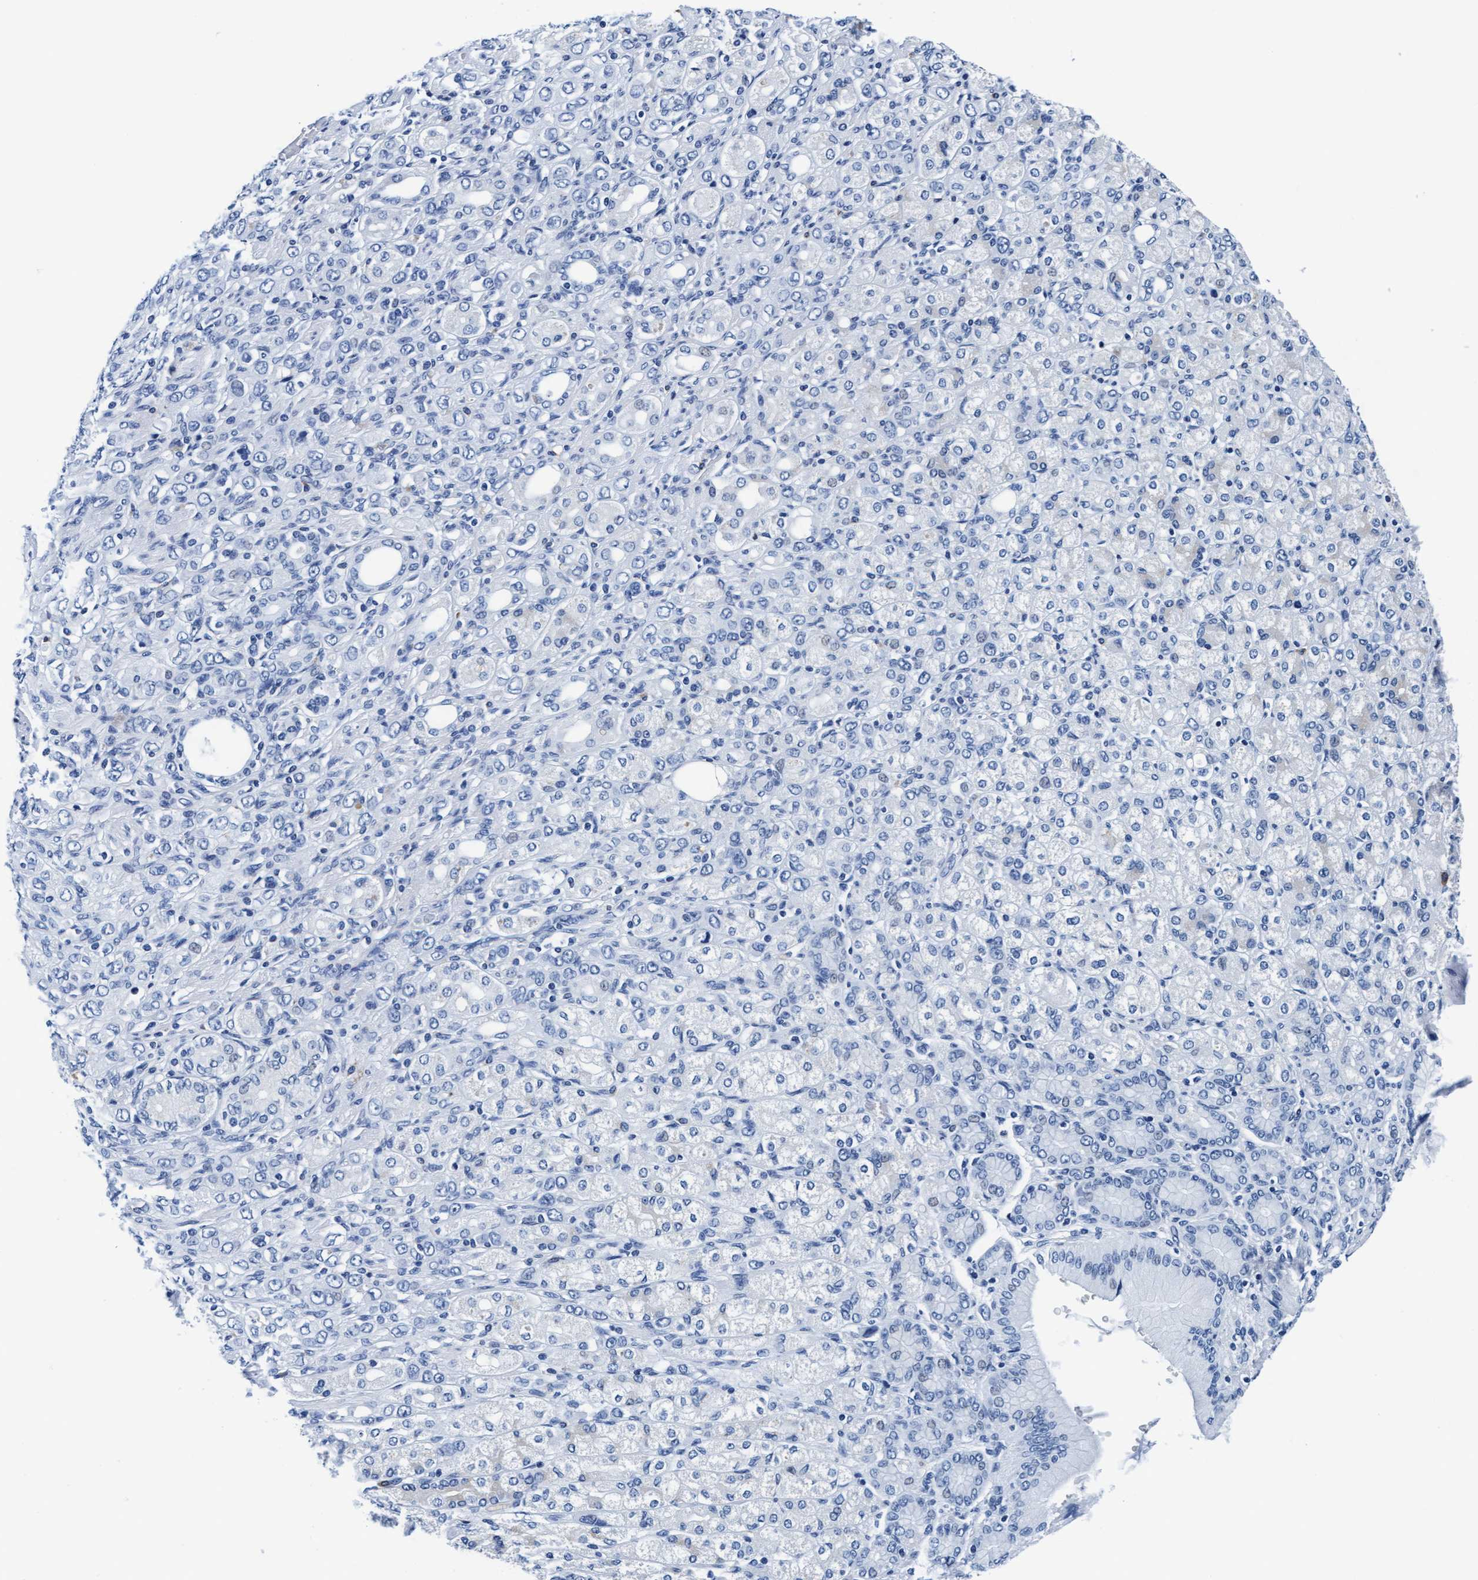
{"staining": {"intensity": "negative", "quantity": "none", "location": "none"}, "tissue": "stomach cancer", "cell_type": "Tumor cells", "image_type": "cancer", "snomed": [{"axis": "morphology", "description": "Adenocarcinoma, NOS"}, {"axis": "topography", "description": "Stomach"}], "caption": "Immunohistochemistry (IHC) of human stomach cancer exhibits no staining in tumor cells. The staining is performed using DAB (3,3'-diaminobenzidine) brown chromogen with nuclei counter-stained in using hematoxylin.", "gene": "ARSG", "patient": {"sex": "female", "age": 65}}